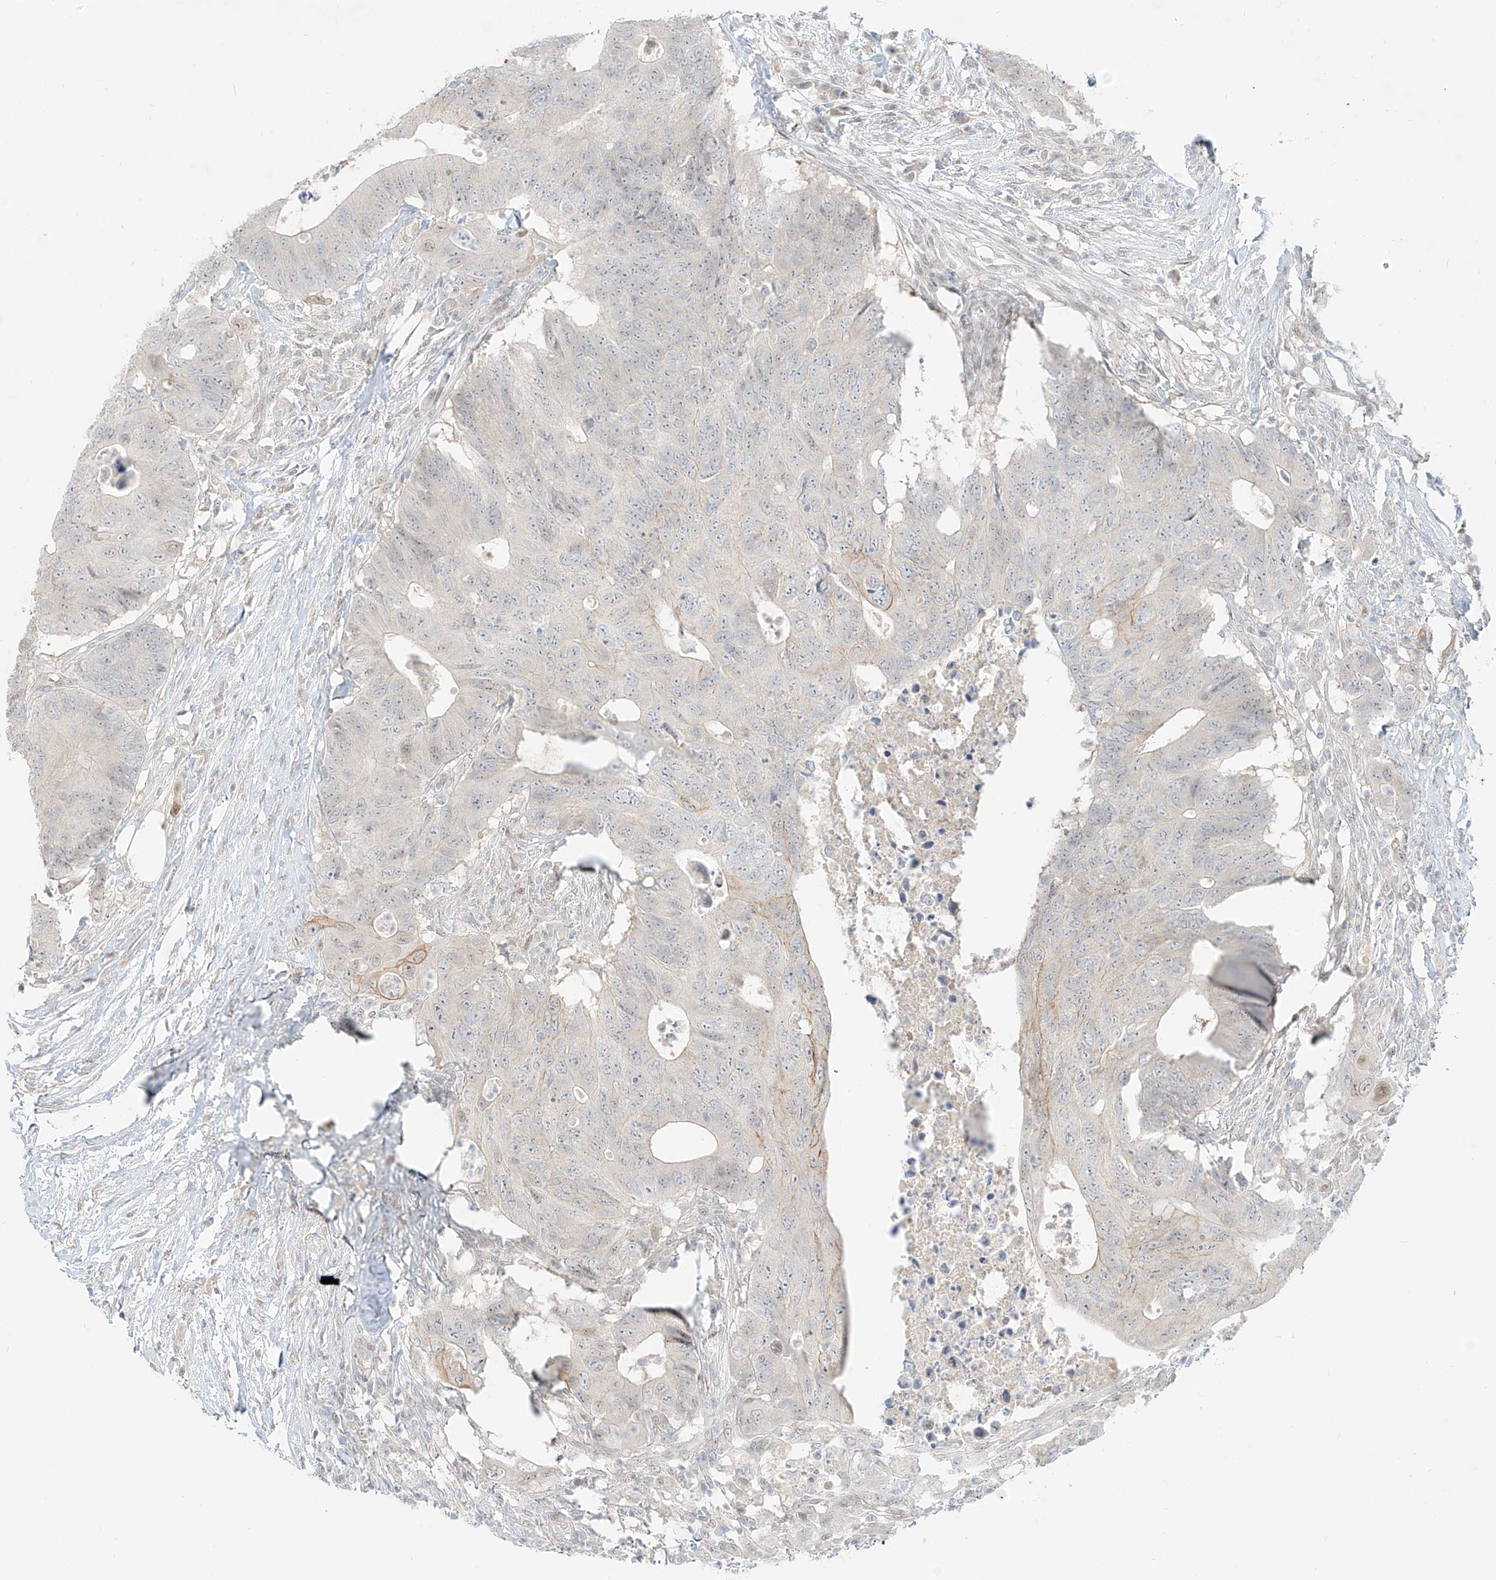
{"staining": {"intensity": "weak", "quantity": "<25%", "location": "cytoplasmic/membranous"}, "tissue": "colorectal cancer", "cell_type": "Tumor cells", "image_type": "cancer", "snomed": [{"axis": "morphology", "description": "Adenocarcinoma, NOS"}, {"axis": "topography", "description": "Colon"}], "caption": "IHC micrograph of neoplastic tissue: human colorectal cancer stained with DAB displays no significant protein staining in tumor cells.", "gene": "ZNF774", "patient": {"sex": "male", "age": 71}}